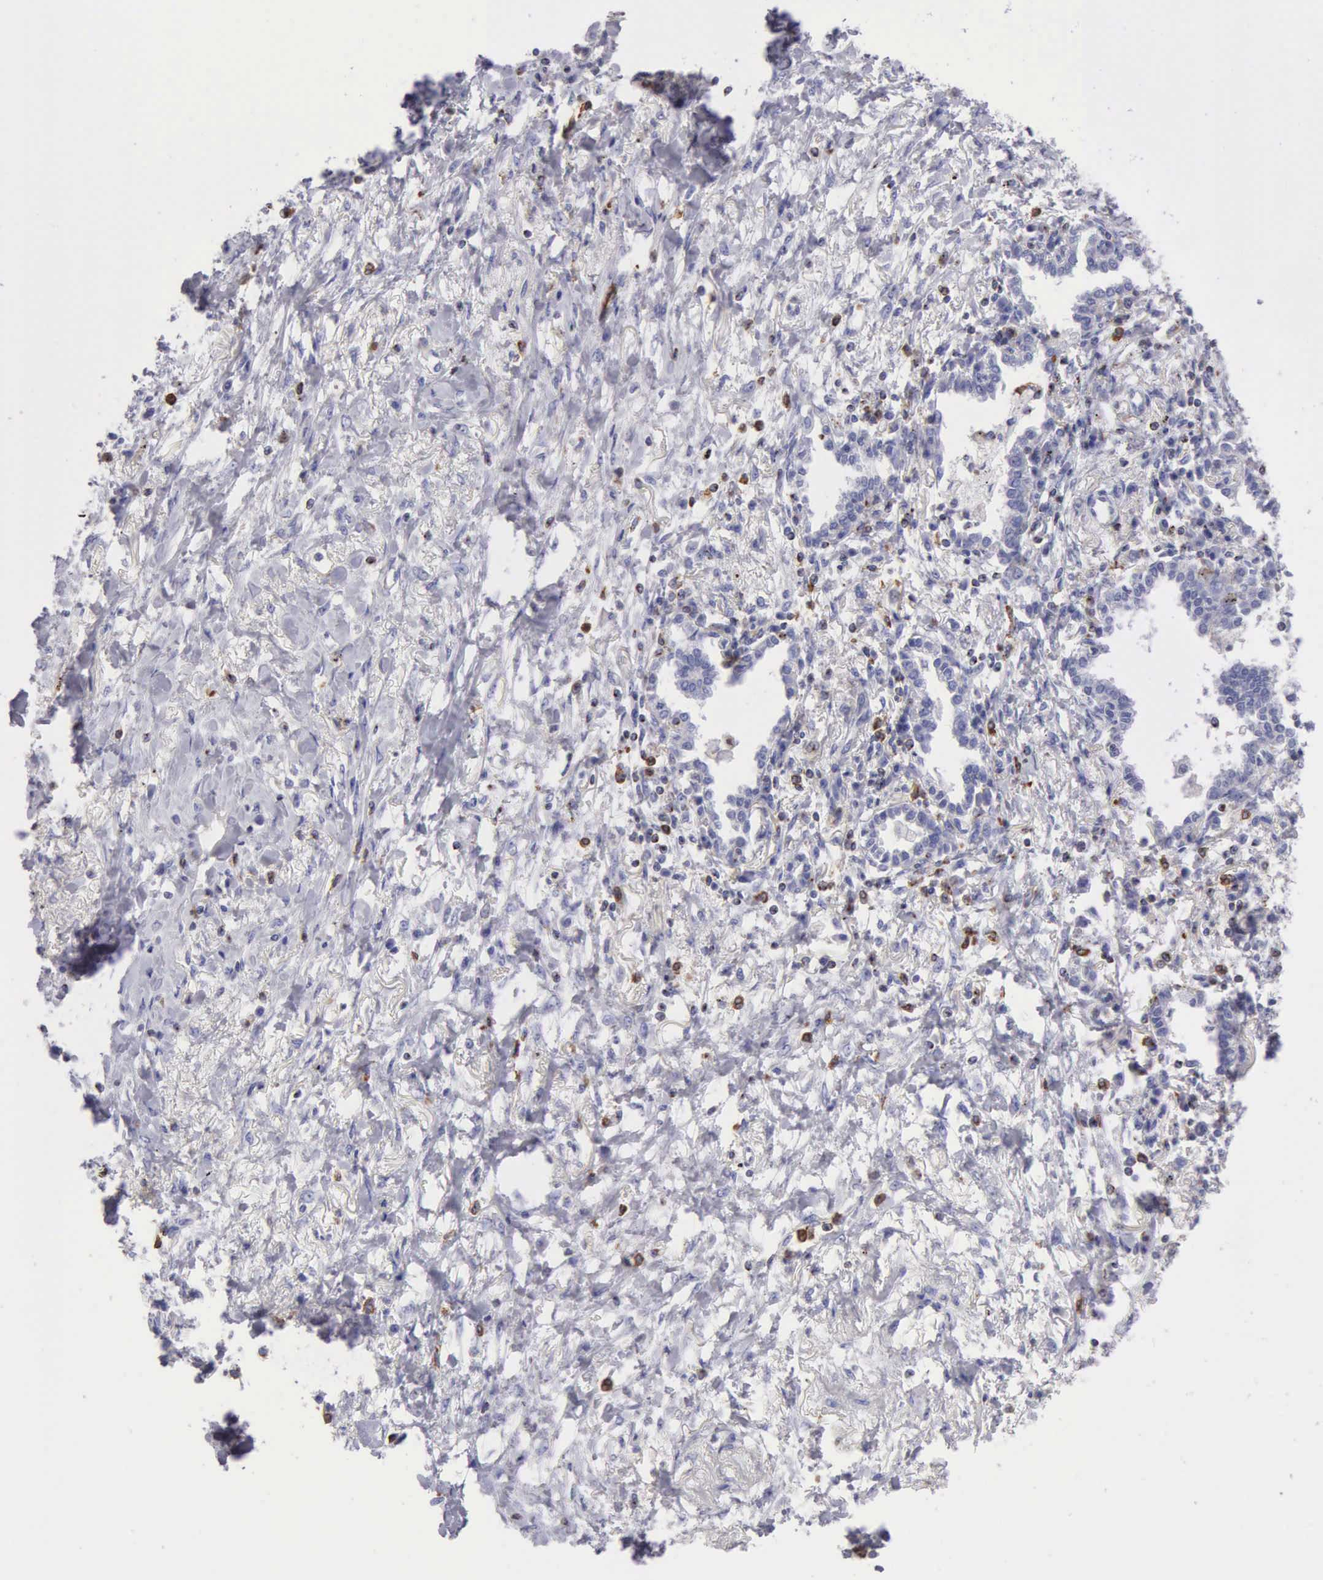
{"staining": {"intensity": "negative", "quantity": "none", "location": "none"}, "tissue": "lung cancer", "cell_type": "Tumor cells", "image_type": "cancer", "snomed": [{"axis": "morphology", "description": "Adenocarcinoma, NOS"}, {"axis": "topography", "description": "Lung"}], "caption": "An immunohistochemistry (IHC) micrograph of lung cancer is shown. There is no staining in tumor cells of lung cancer.", "gene": "SRGN", "patient": {"sex": "male", "age": 60}}